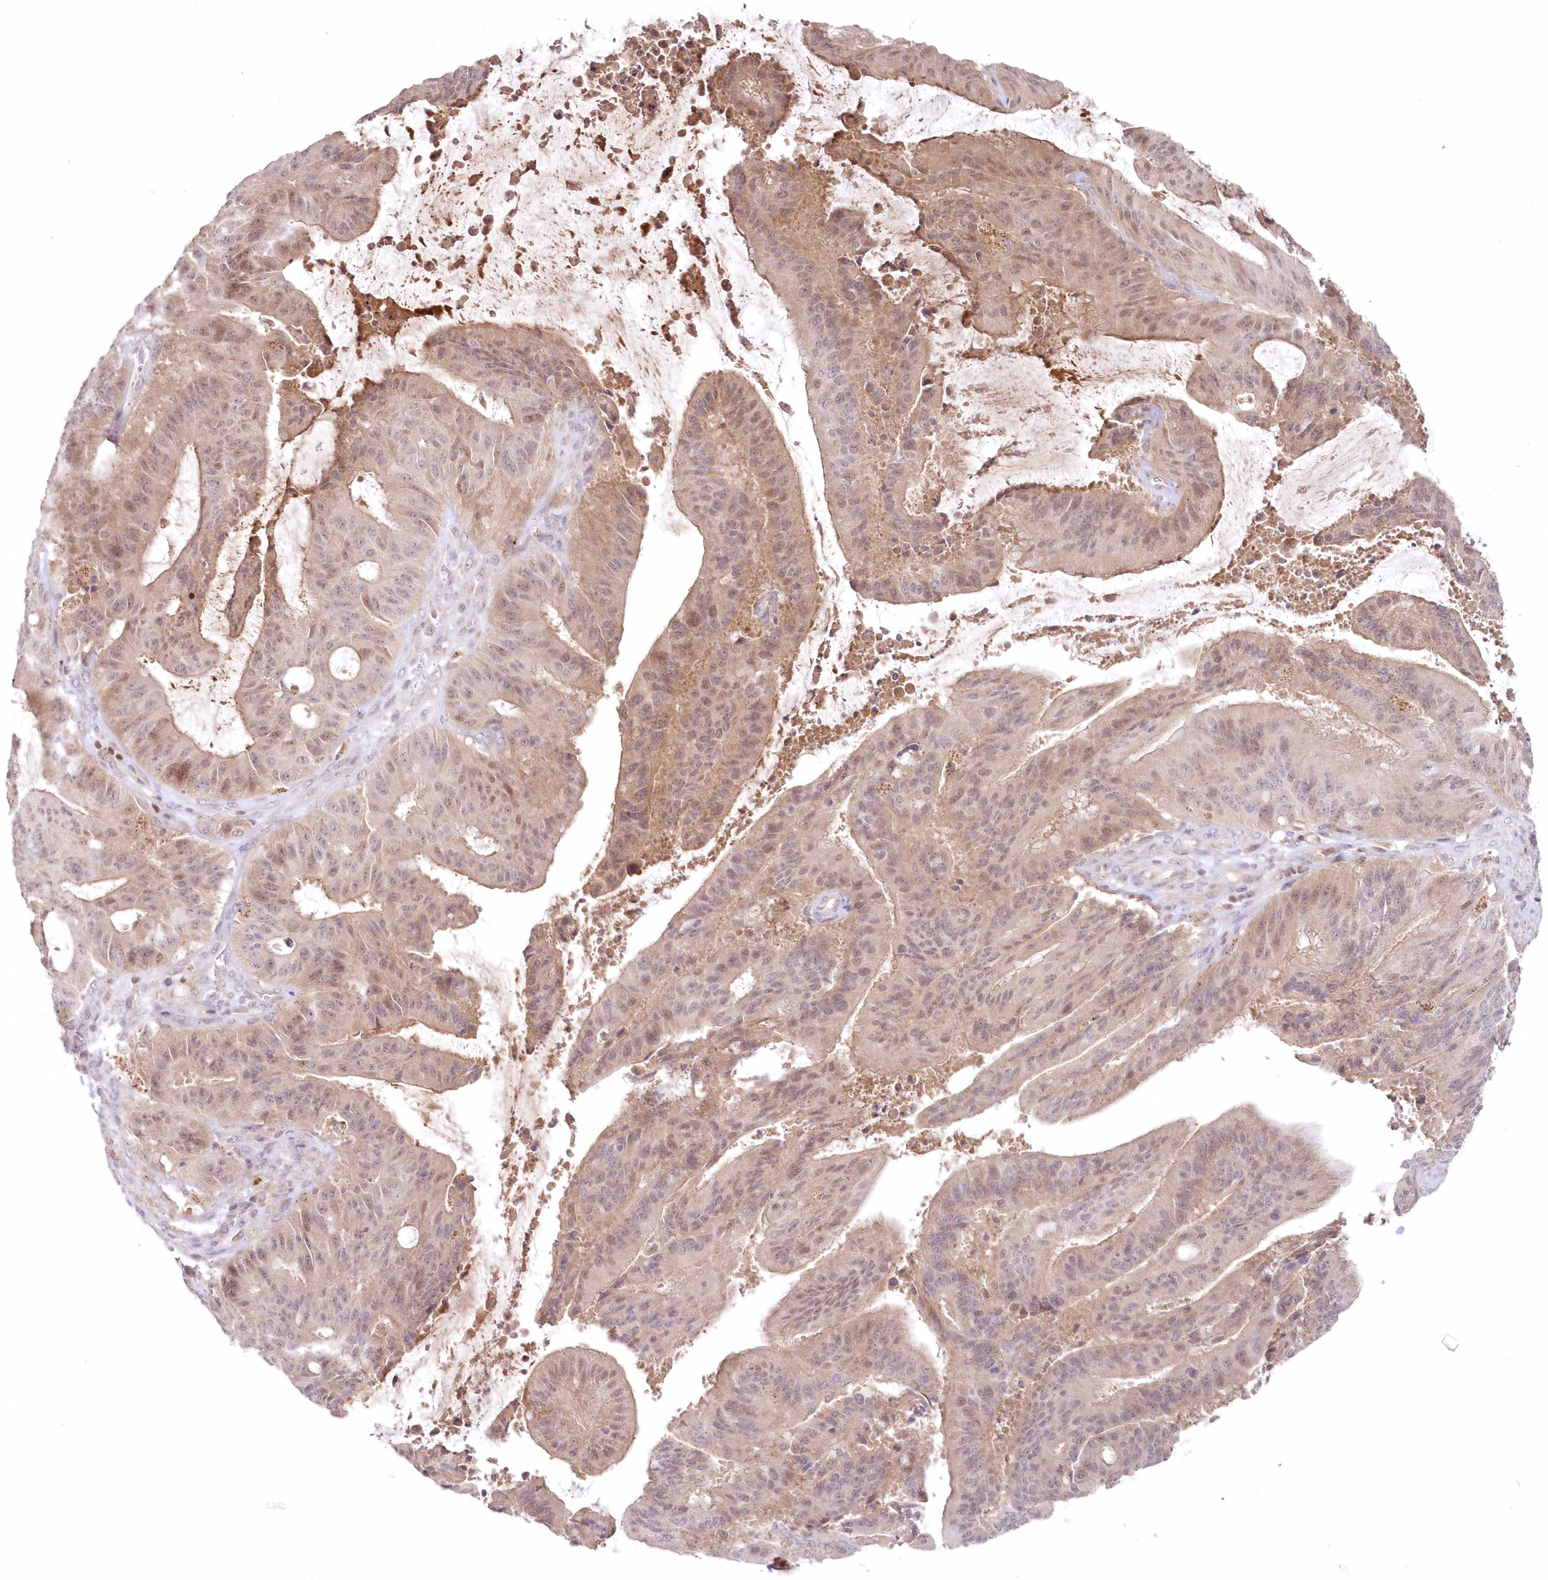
{"staining": {"intensity": "moderate", "quantity": "<25%", "location": "cytoplasmic/membranous,nuclear"}, "tissue": "liver cancer", "cell_type": "Tumor cells", "image_type": "cancer", "snomed": [{"axis": "morphology", "description": "Normal tissue, NOS"}, {"axis": "morphology", "description": "Cholangiocarcinoma"}, {"axis": "topography", "description": "Liver"}, {"axis": "topography", "description": "Peripheral nerve tissue"}], "caption": "Moderate cytoplasmic/membranous and nuclear positivity is seen in approximately <25% of tumor cells in liver cancer (cholangiocarcinoma). Nuclei are stained in blue.", "gene": "ASCC1", "patient": {"sex": "female", "age": 73}}